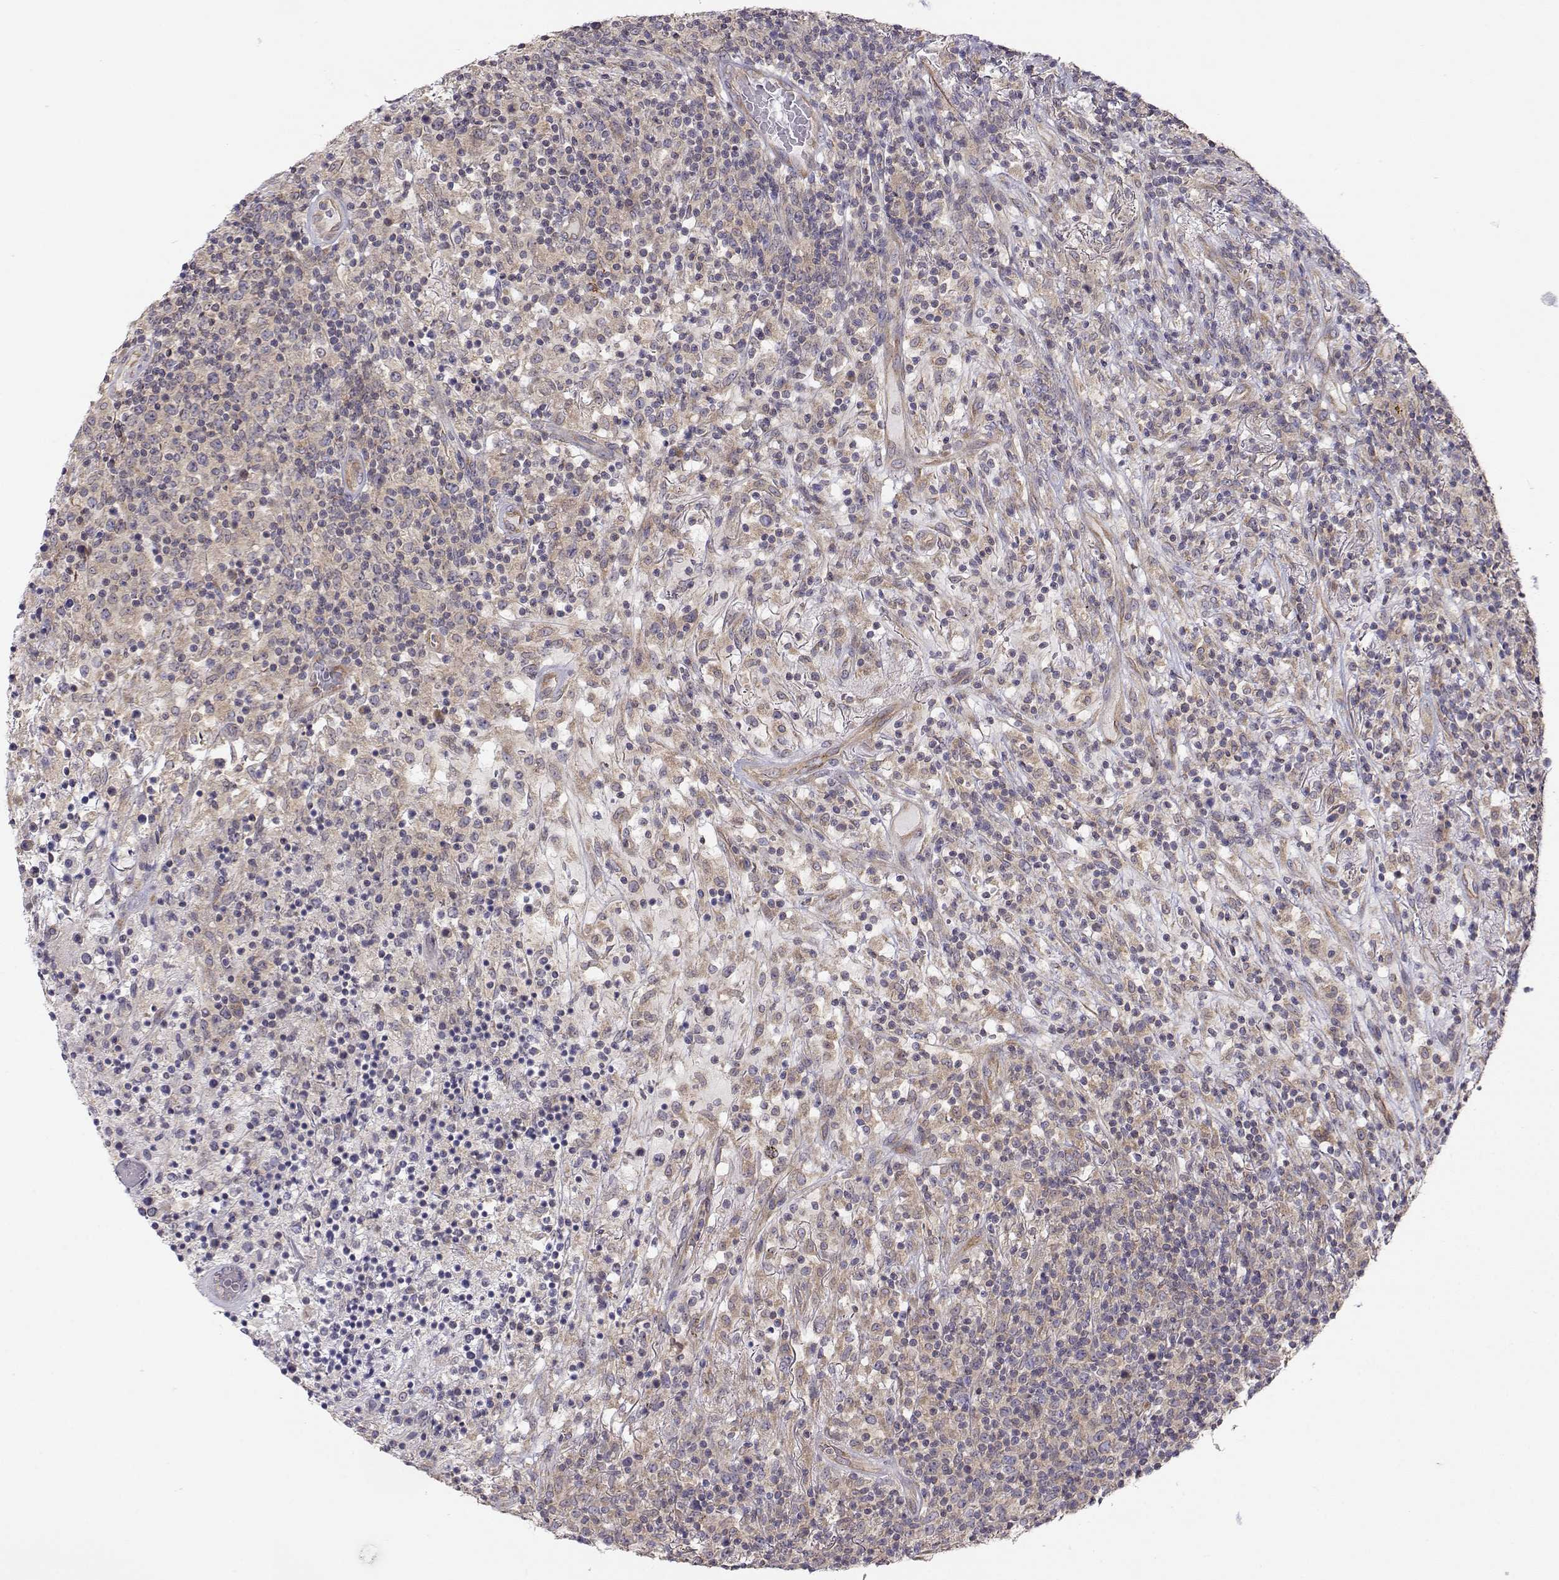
{"staining": {"intensity": "weak", "quantity": ">75%", "location": "cytoplasmic/membranous"}, "tissue": "lymphoma", "cell_type": "Tumor cells", "image_type": "cancer", "snomed": [{"axis": "morphology", "description": "Malignant lymphoma, non-Hodgkin's type, High grade"}, {"axis": "topography", "description": "Lung"}], "caption": "A brown stain highlights weak cytoplasmic/membranous expression of a protein in malignant lymphoma, non-Hodgkin's type (high-grade) tumor cells.", "gene": "PAIP1", "patient": {"sex": "male", "age": 79}}